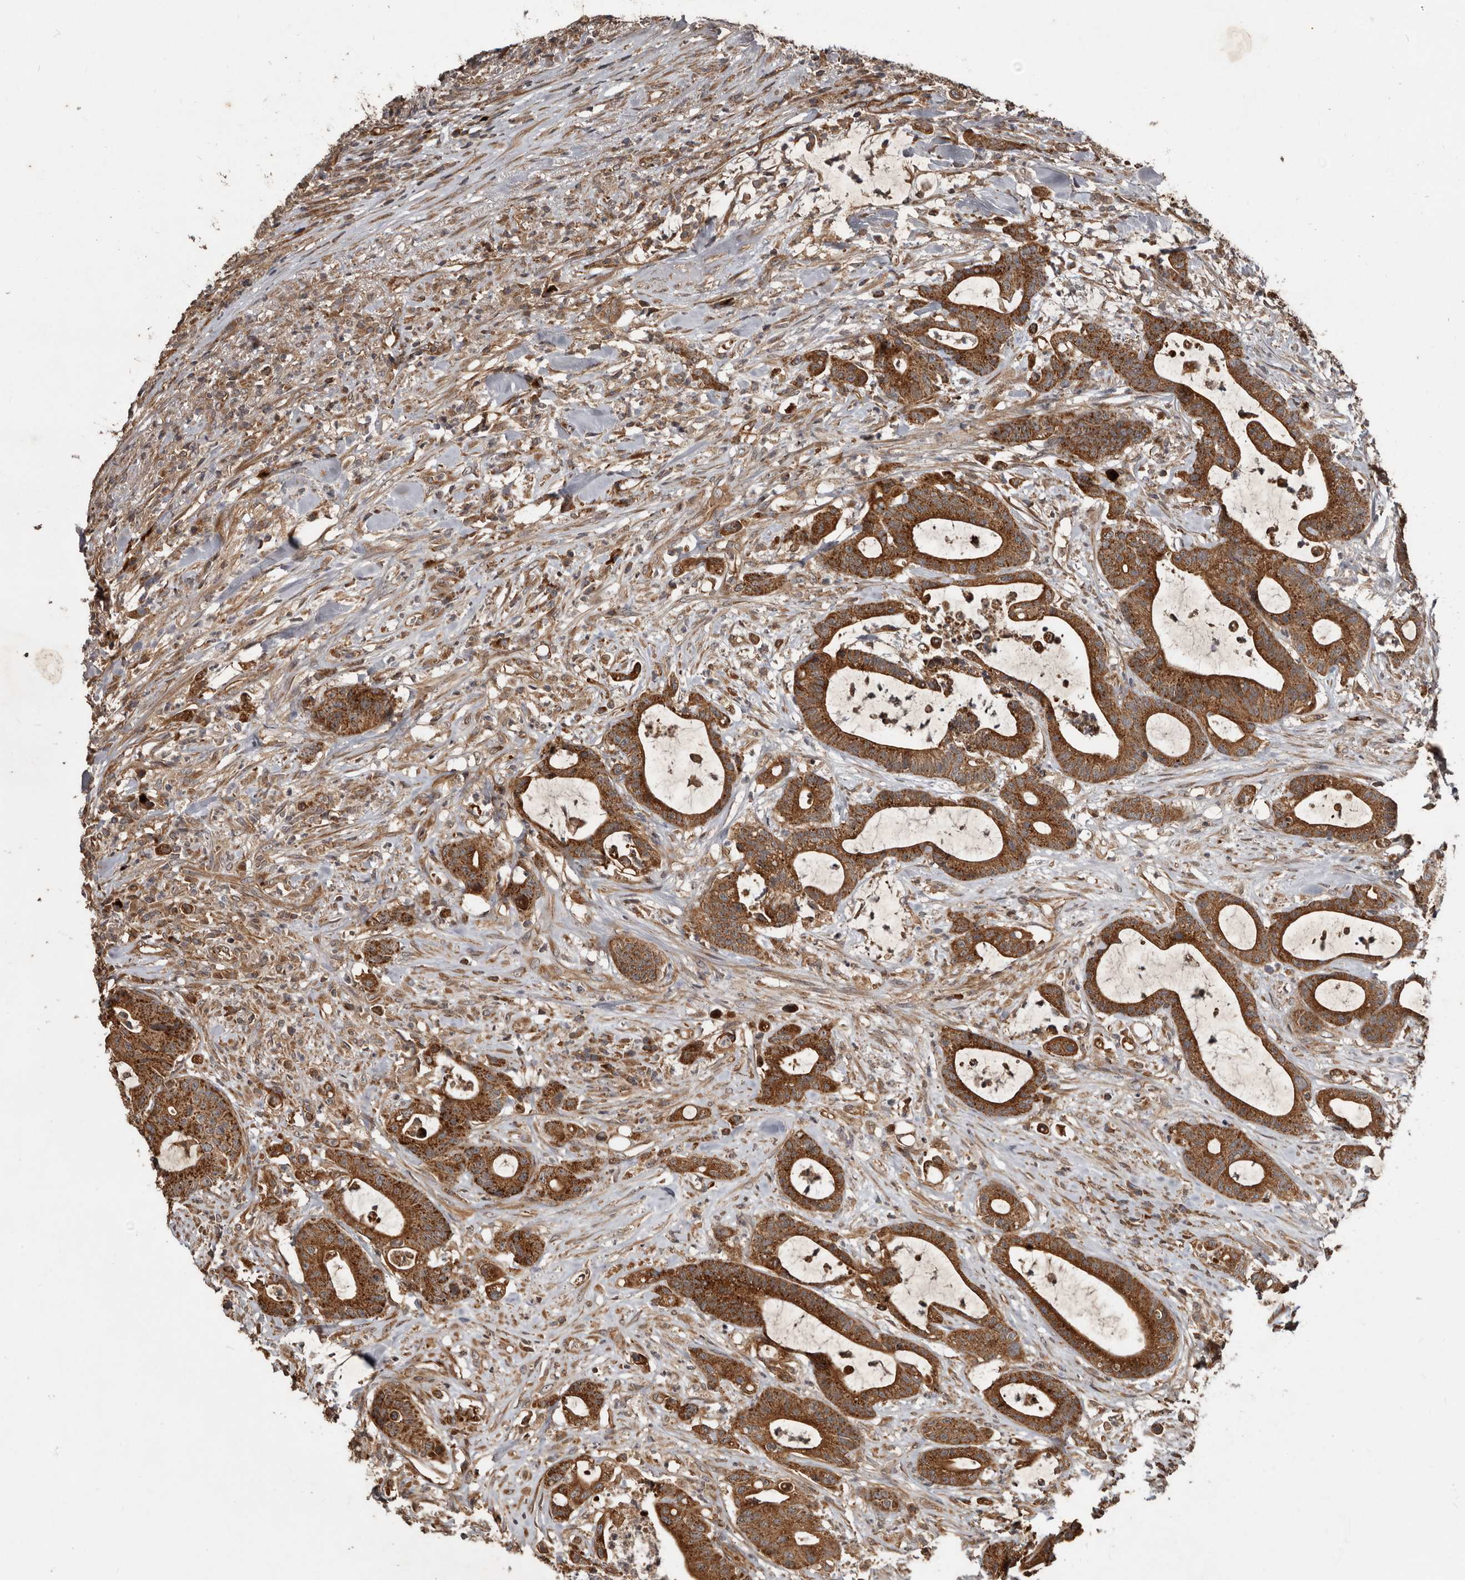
{"staining": {"intensity": "strong", "quantity": ">75%", "location": "cytoplasmic/membranous"}, "tissue": "colorectal cancer", "cell_type": "Tumor cells", "image_type": "cancer", "snomed": [{"axis": "morphology", "description": "Adenocarcinoma, NOS"}, {"axis": "topography", "description": "Colon"}], "caption": "Strong cytoplasmic/membranous protein staining is present in approximately >75% of tumor cells in adenocarcinoma (colorectal).", "gene": "STK36", "patient": {"sex": "female", "age": 84}}